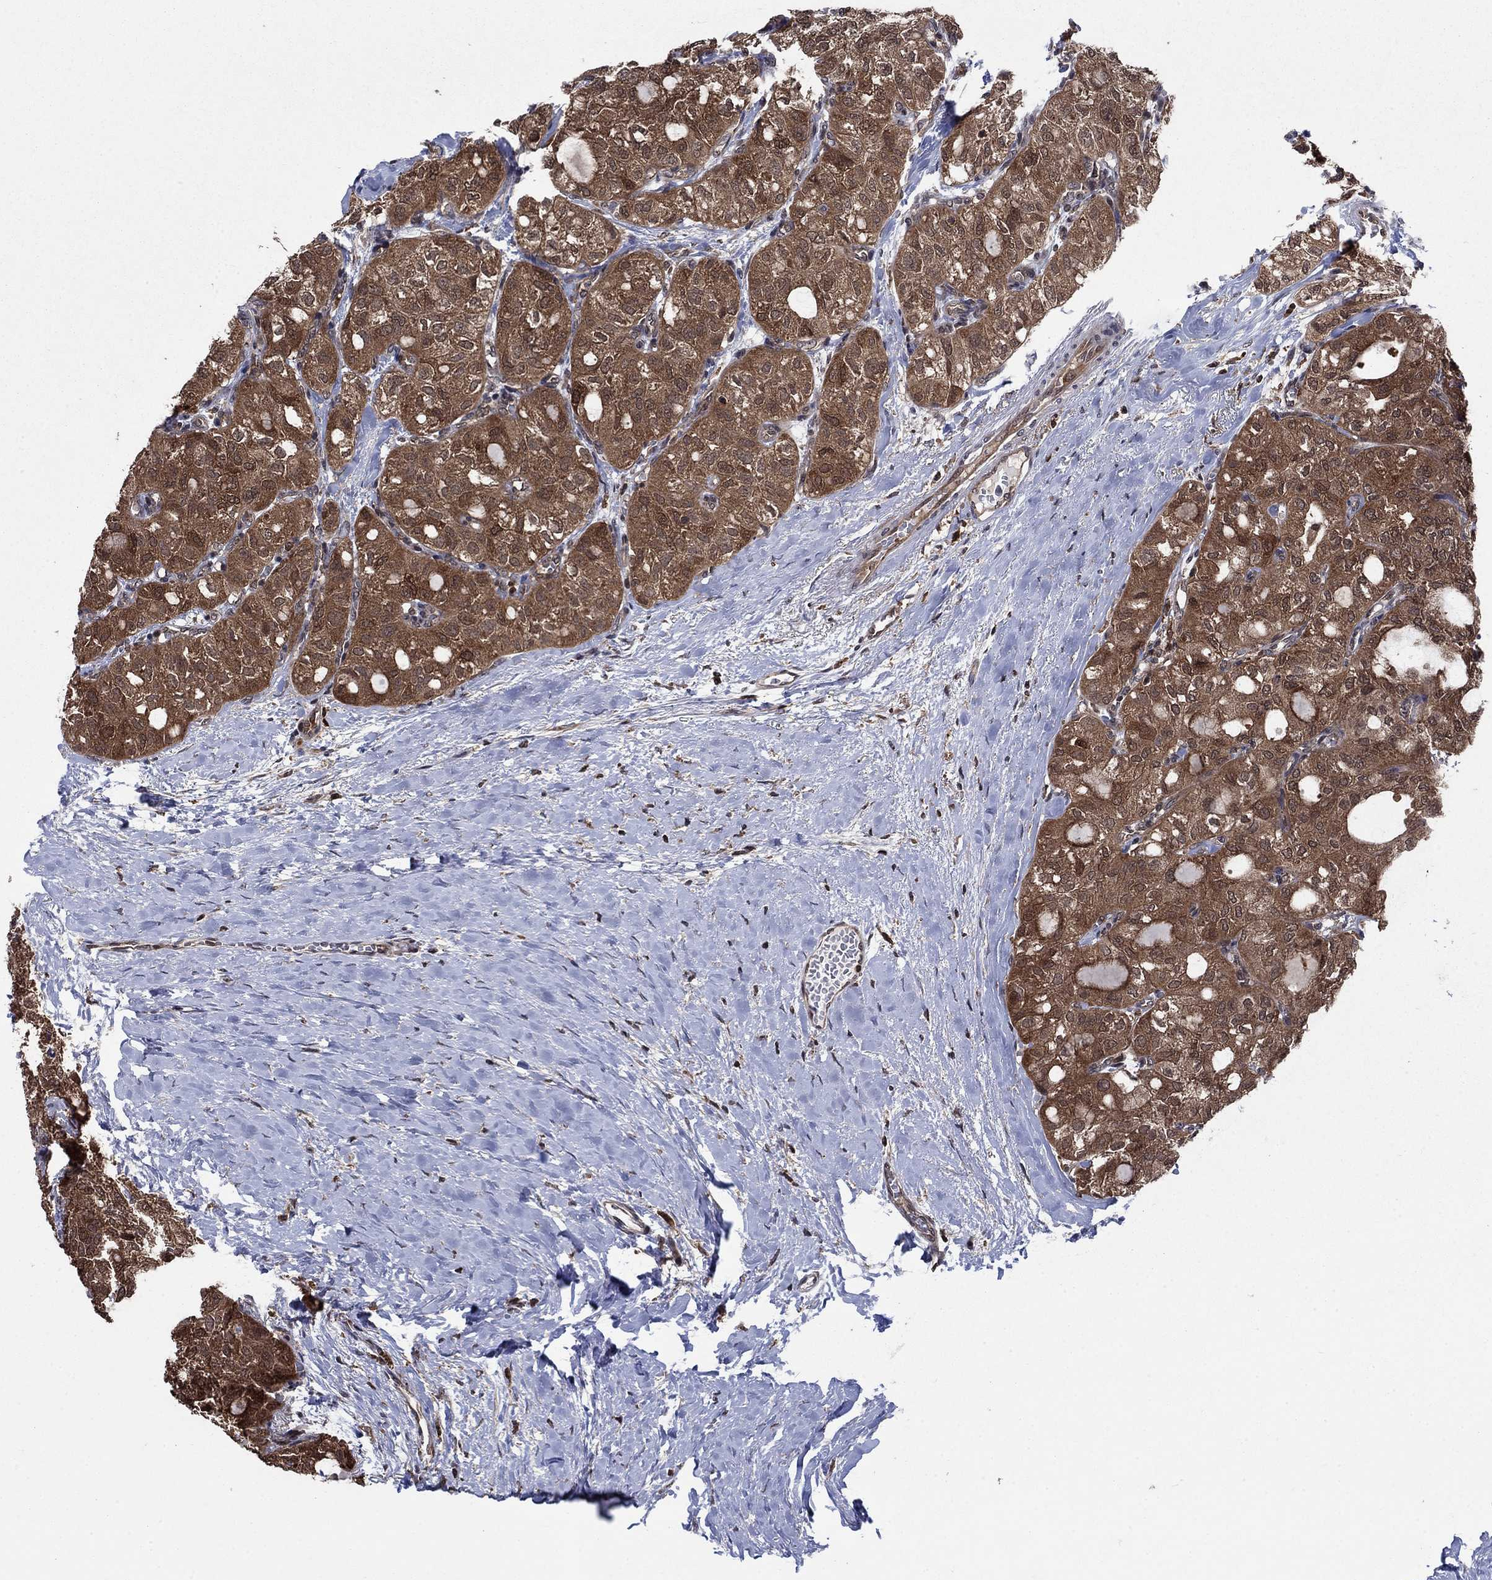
{"staining": {"intensity": "strong", "quantity": ">75%", "location": "cytoplasmic/membranous"}, "tissue": "thyroid cancer", "cell_type": "Tumor cells", "image_type": "cancer", "snomed": [{"axis": "morphology", "description": "Follicular adenoma carcinoma, NOS"}, {"axis": "topography", "description": "Thyroid gland"}], "caption": "Brown immunohistochemical staining in thyroid cancer (follicular adenoma carcinoma) exhibits strong cytoplasmic/membranous positivity in approximately >75% of tumor cells.", "gene": "CACYBP", "patient": {"sex": "male", "age": 75}}